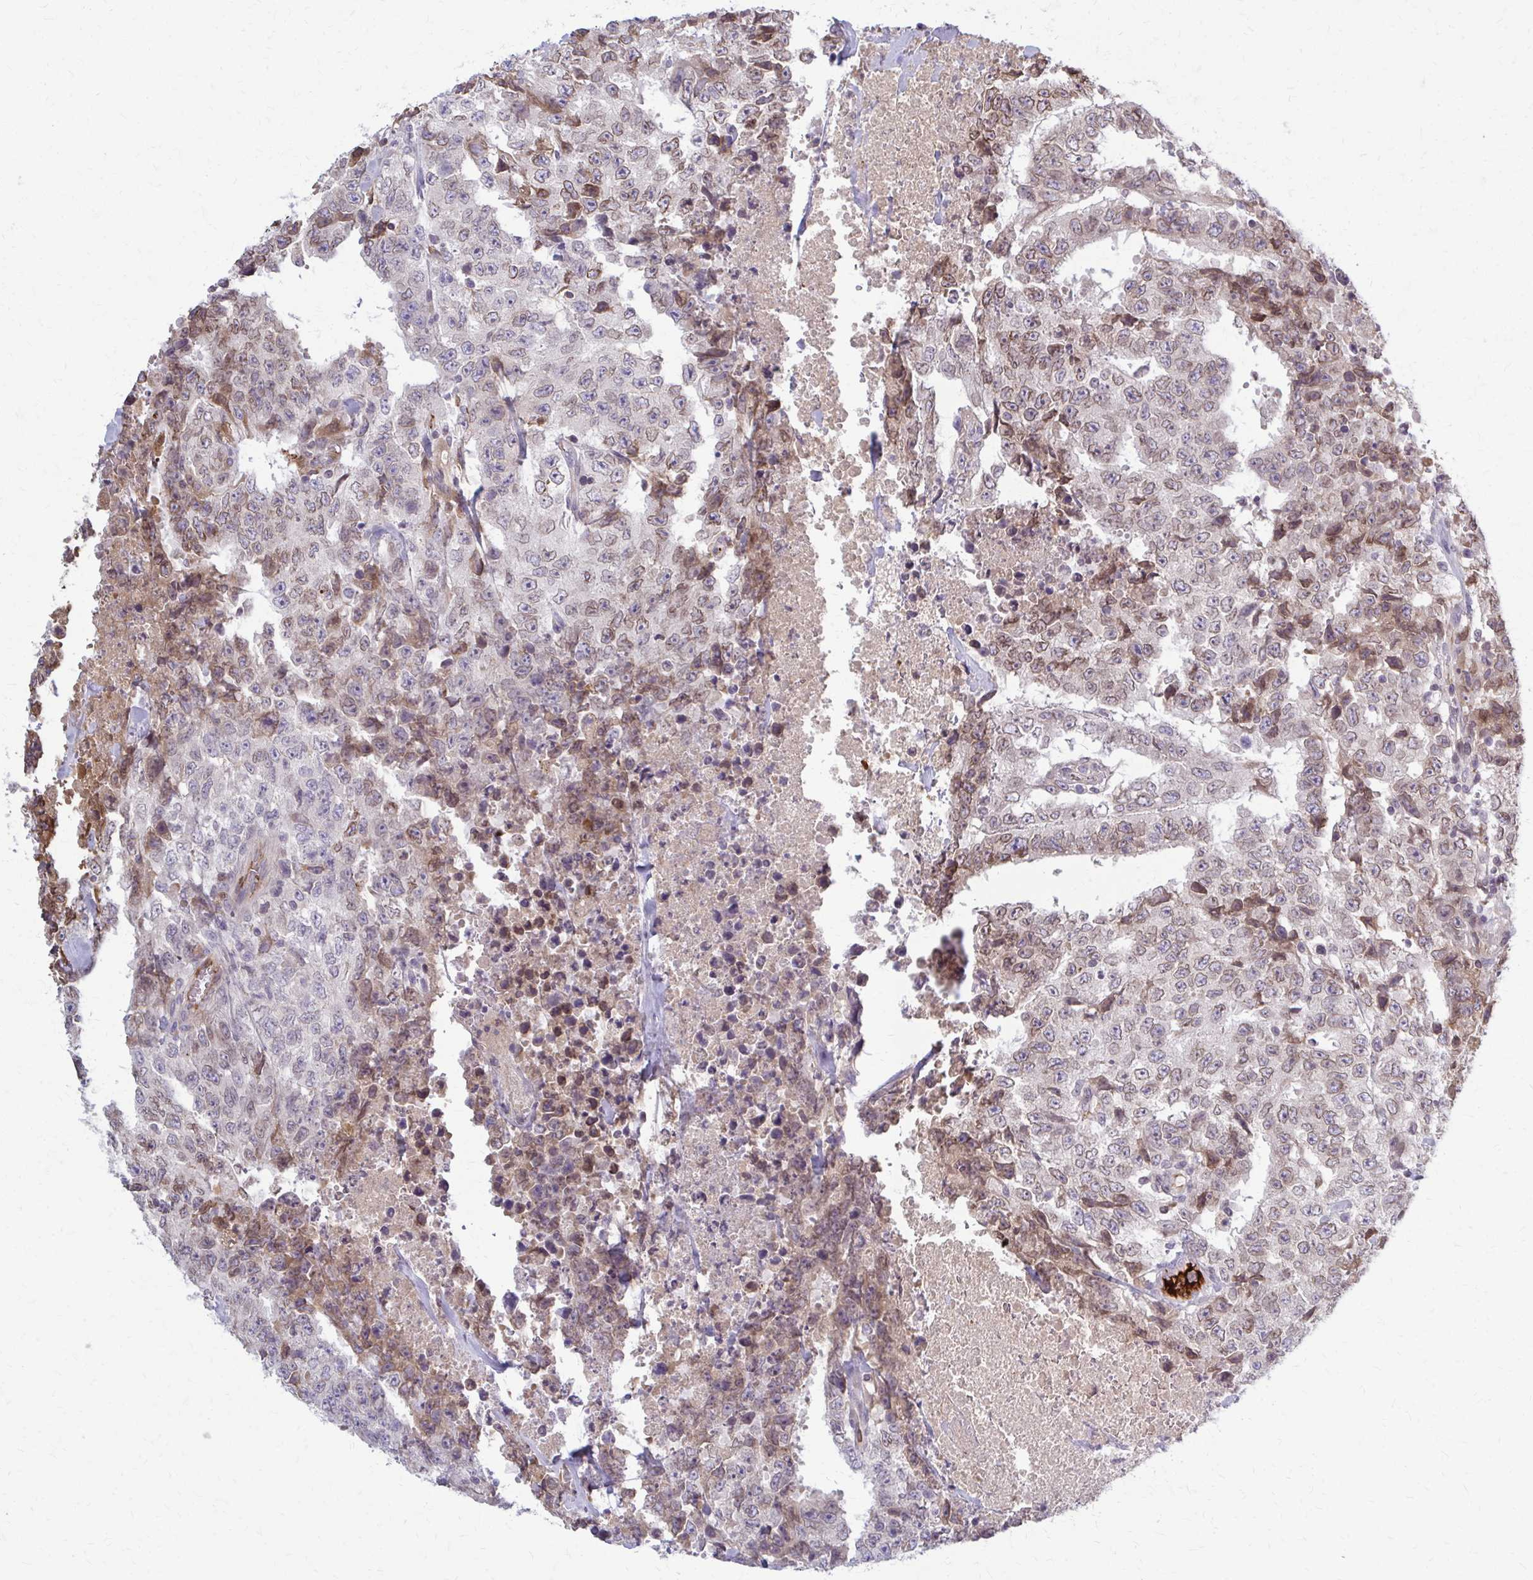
{"staining": {"intensity": "weak", "quantity": "25%-75%", "location": "cytoplasmic/membranous"}, "tissue": "testis cancer", "cell_type": "Tumor cells", "image_type": "cancer", "snomed": [{"axis": "morphology", "description": "Carcinoma, Embryonal, NOS"}, {"axis": "topography", "description": "Testis"}], "caption": "High-magnification brightfield microscopy of embryonal carcinoma (testis) stained with DAB (brown) and counterstained with hematoxylin (blue). tumor cells exhibit weak cytoplasmic/membranous staining is seen in approximately25%-75% of cells.", "gene": "MCRIP2", "patient": {"sex": "male", "age": 24}}